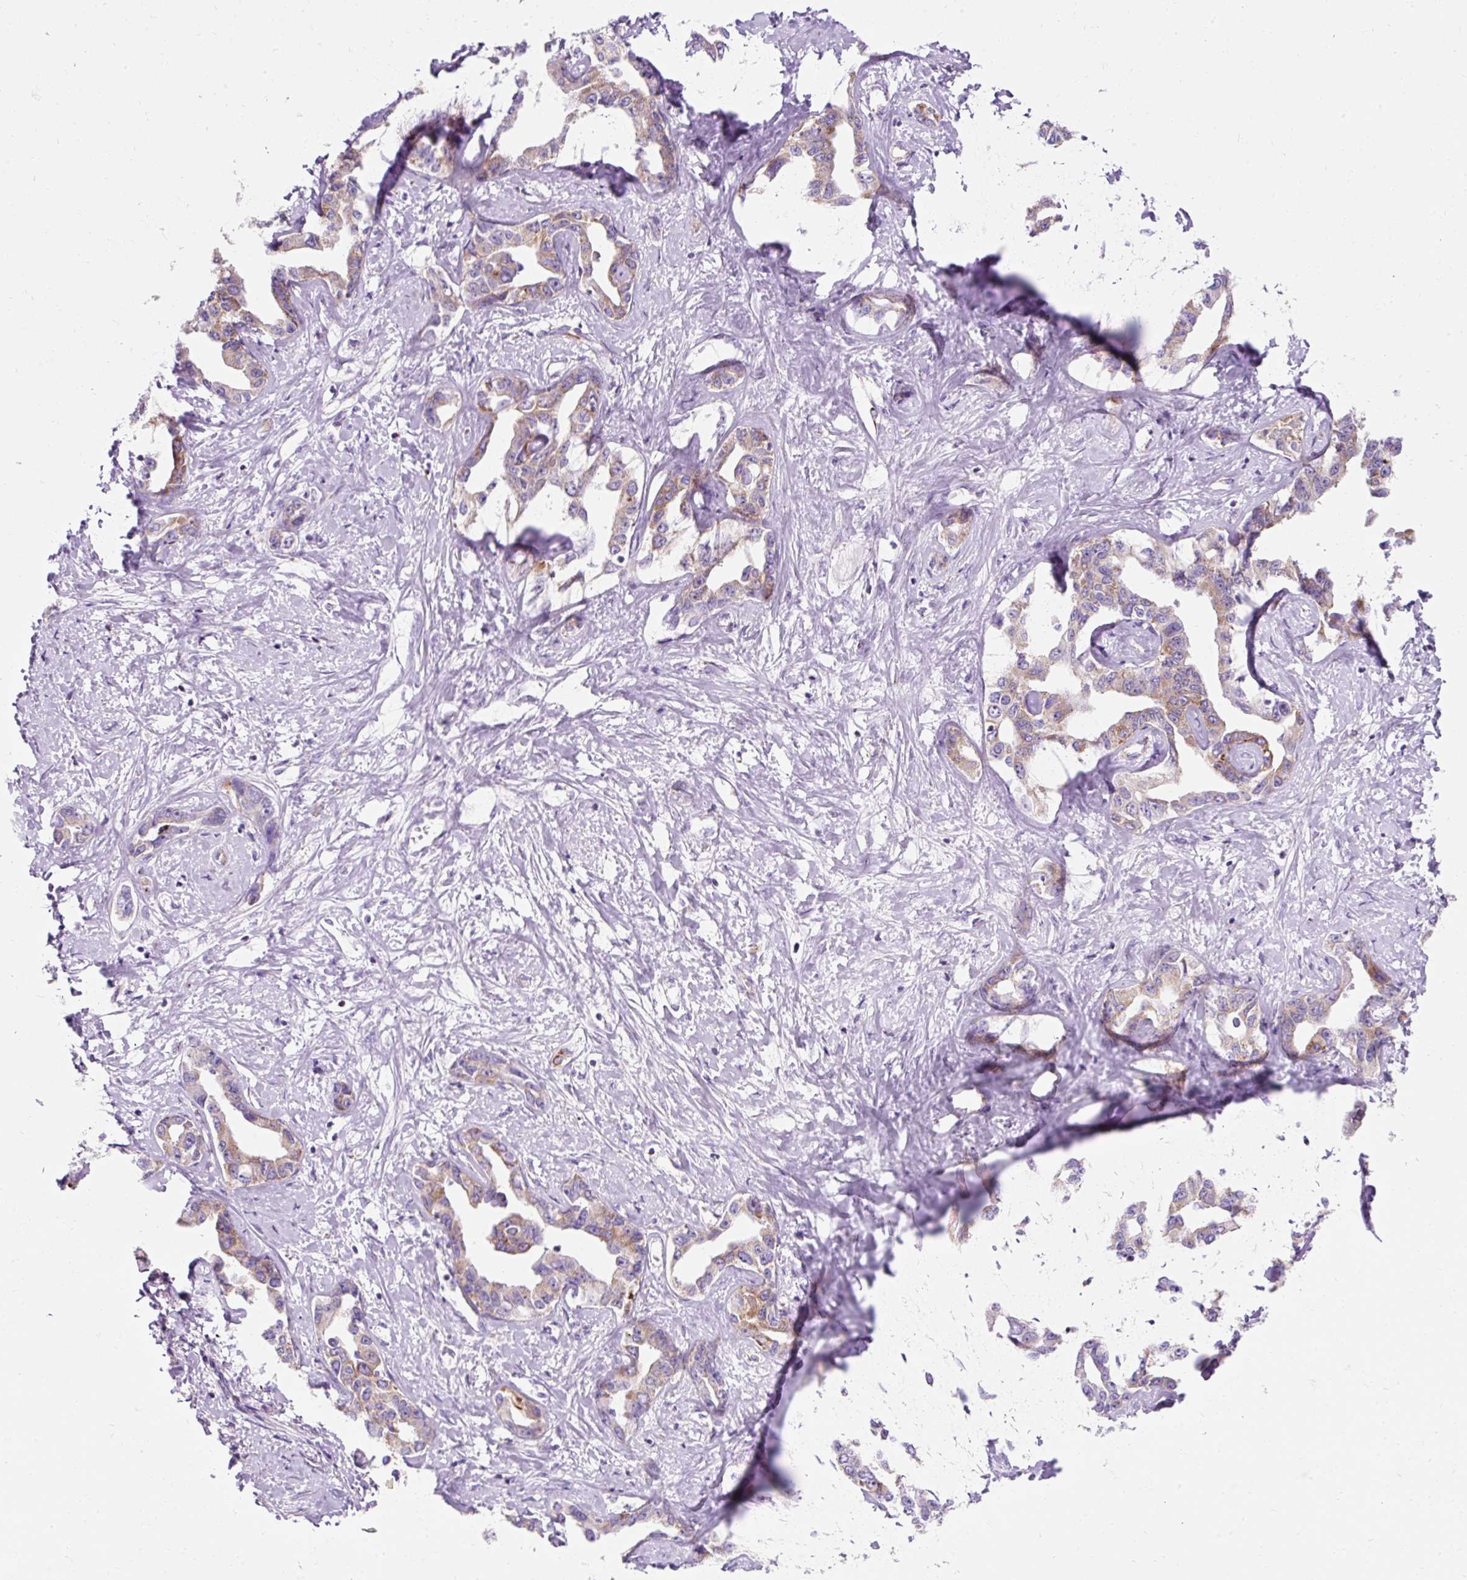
{"staining": {"intensity": "weak", "quantity": ">75%", "location": "cytoplasmic/membranous"}, "tissue": "liver cancer", "cell_type": "Tumor cells", "image_type": "cancer", "snomed": [{"axis": "morphology", "description": "Cholangiocarcinoma"}, {"axis": "topography", "description": "Liver"}], "caption": "Liver cancer stained with a protein marker demonstrates weak staining in tumor cells.", "gene": "PLPP2", "patient": {"sex": "male", "age": 59}}